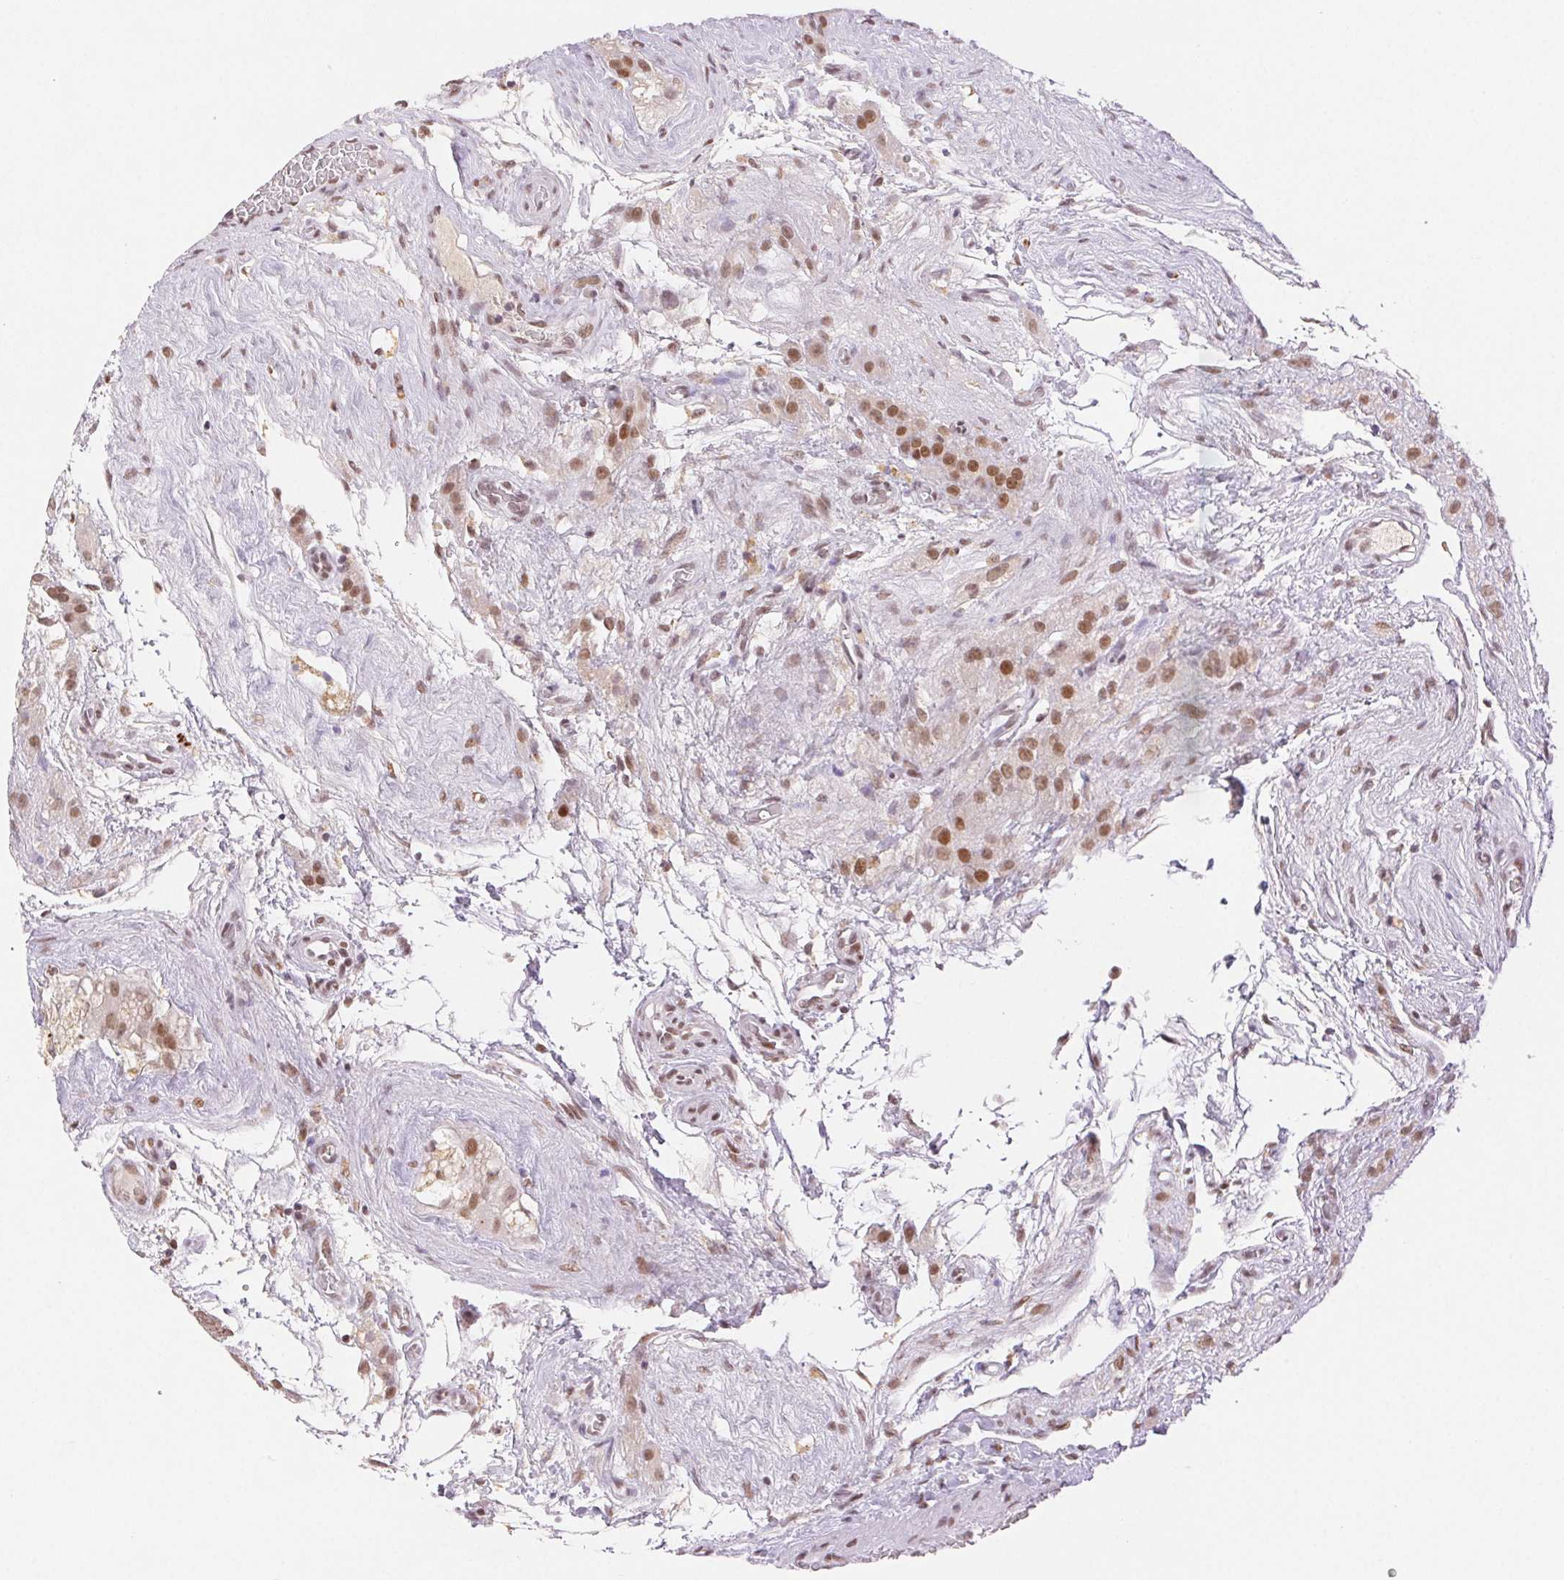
{"staining": {"intensity": "moderate", "quantity": ">75%", "location": "nuclear"}, "tissue": "testis cancer", "cell_type": "Tumor cells", "image_type": "cancer", "snomed": [{"axis": "morphology", "description": "Seminoma, NOS"}, {"axis": "topography", "description": "Testis"}], "caption": "Moderate nuclear protein expression is identified in approximately >75% of tumor cells in seminoma (testis). (brown staining indicates protein expression, while blue staining denotes nuclei).", "gene": "H2AZ2", "patient": {"sex": "male", "age": 71}}